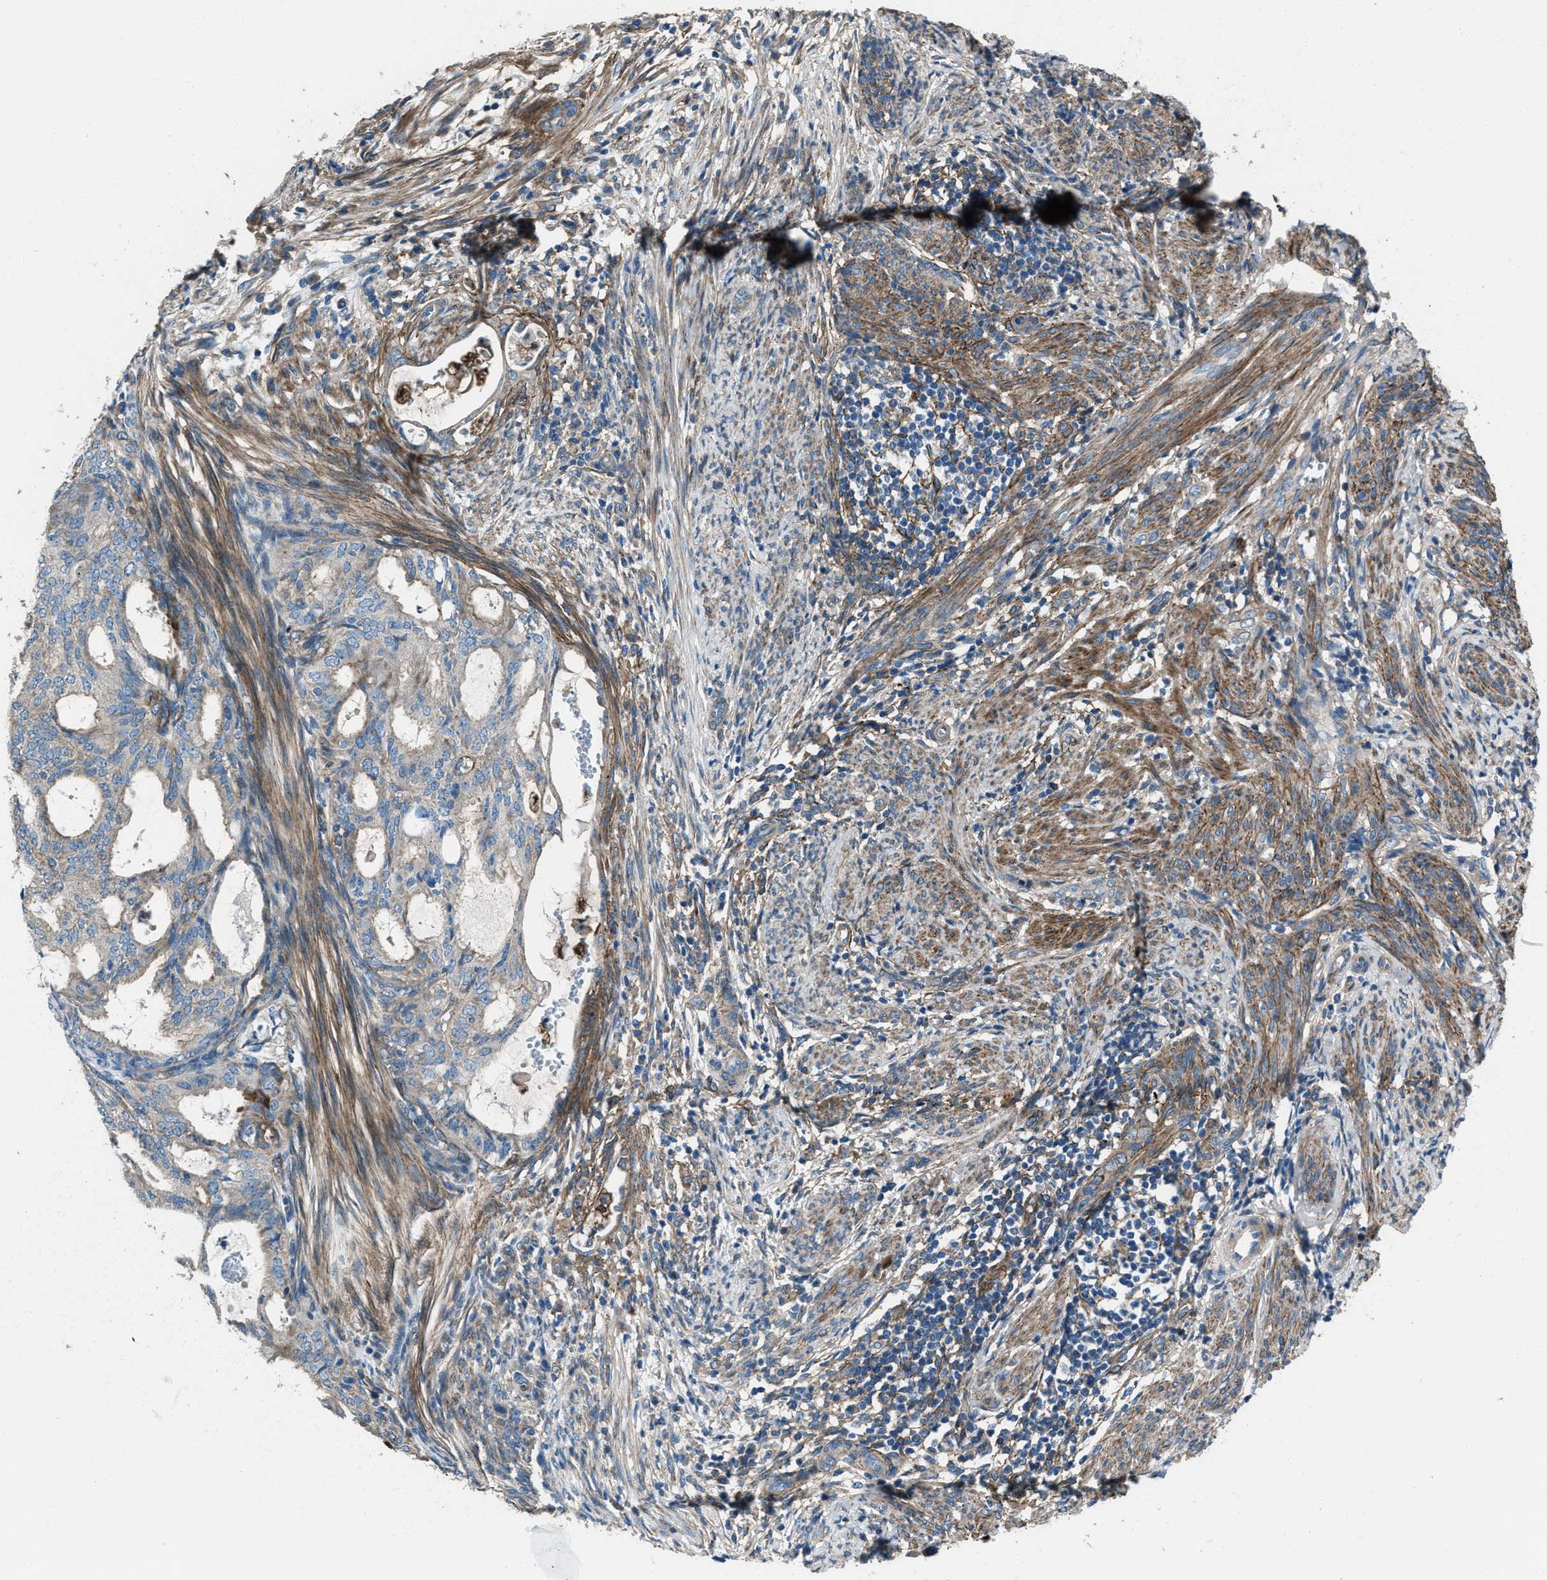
{"staining": {"intensity": "weak", "quantity": "<25%", "location": "cytoplasmic/membranous"}, "tissue": "endometrial cancer", "cell_type": "Tumor cells", "image_type": "cancer", "snomed": [{"axis": "morphology", "description": "Adenocarcinoma, NOS"}, {"axis": "topography", "description": "Endometrium"}], "caption": "The photomicrograph reveals no staining of tumor cells in endometrial adenocarcinoma. (DAB (3,3'-diaminobenzidine) immunohistochemistry (IHC) visualized using brightfield microscopy, high magnification).", "gene": "SVIL", "patient": {"sex": "female", "age": 58}}